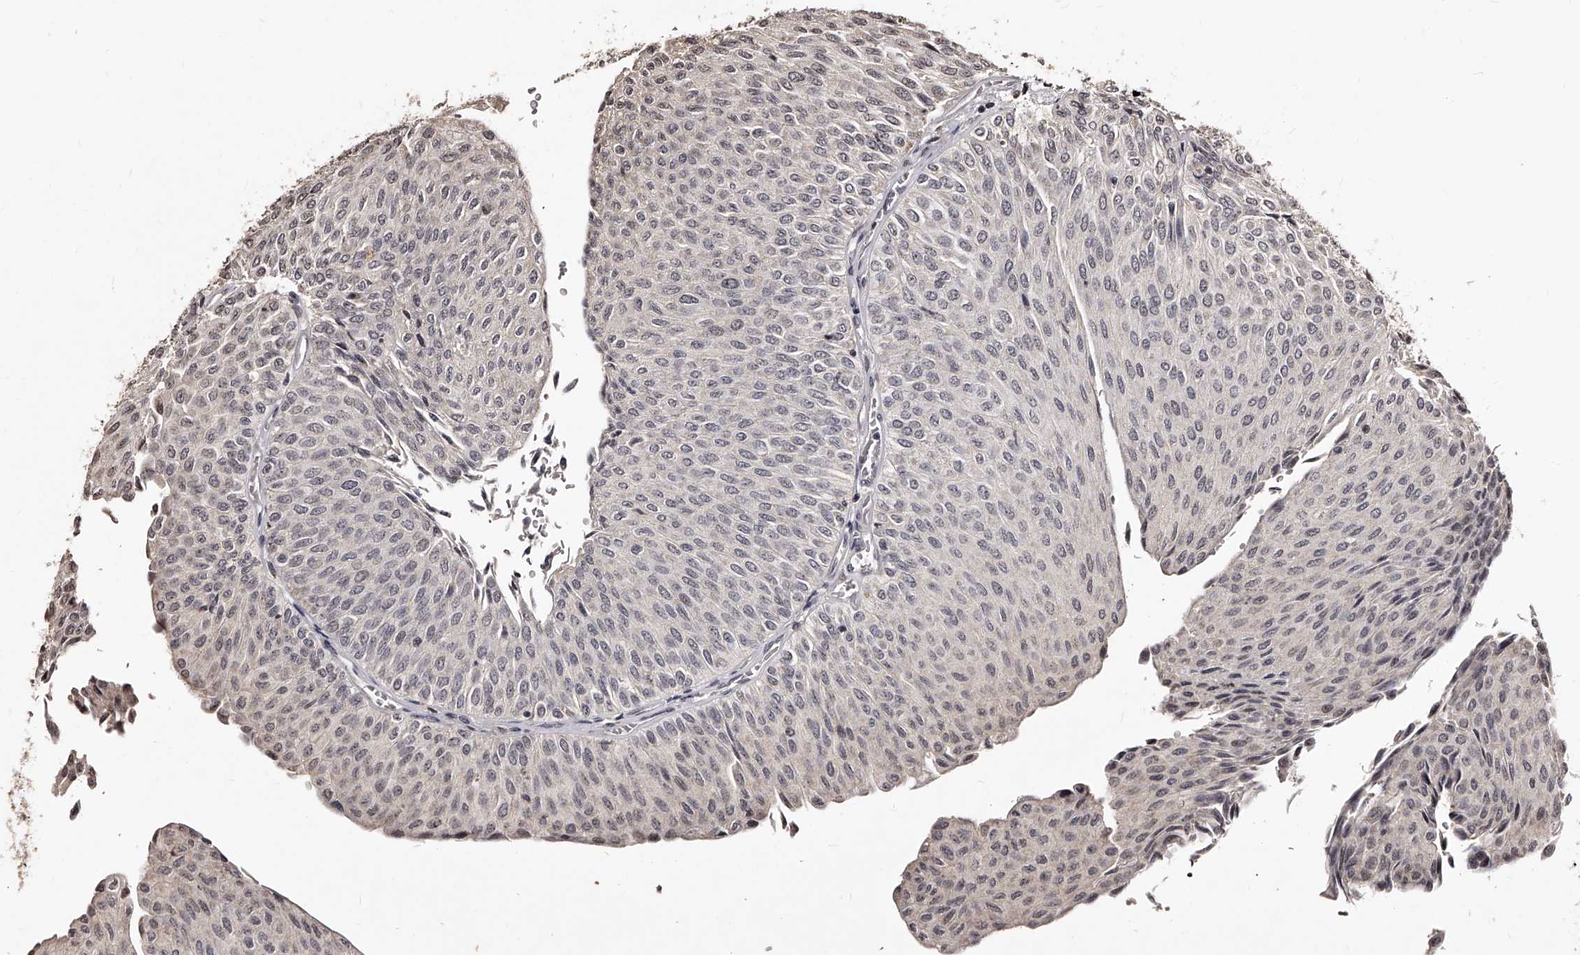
{"staining": {"intensity": "weak", "quantity": "25%-75%", "location": "nuclear"}, "tissue": "urothelial cancer", "cell_type": "Tumor cells", "image_type": "cancer", "snomed": [{"axis": "morphology", "description": "Urothelial carcinoma, Low grade"}, {"axis": "topography", "description": "Urinary bladder"}], "caption": "Urothelial cancer tissue reveals weak nuclear staining in approximately 25%-75% of tumor cells", "gene": "TSHR", "patient": {"sex": "male", "age": 78}}